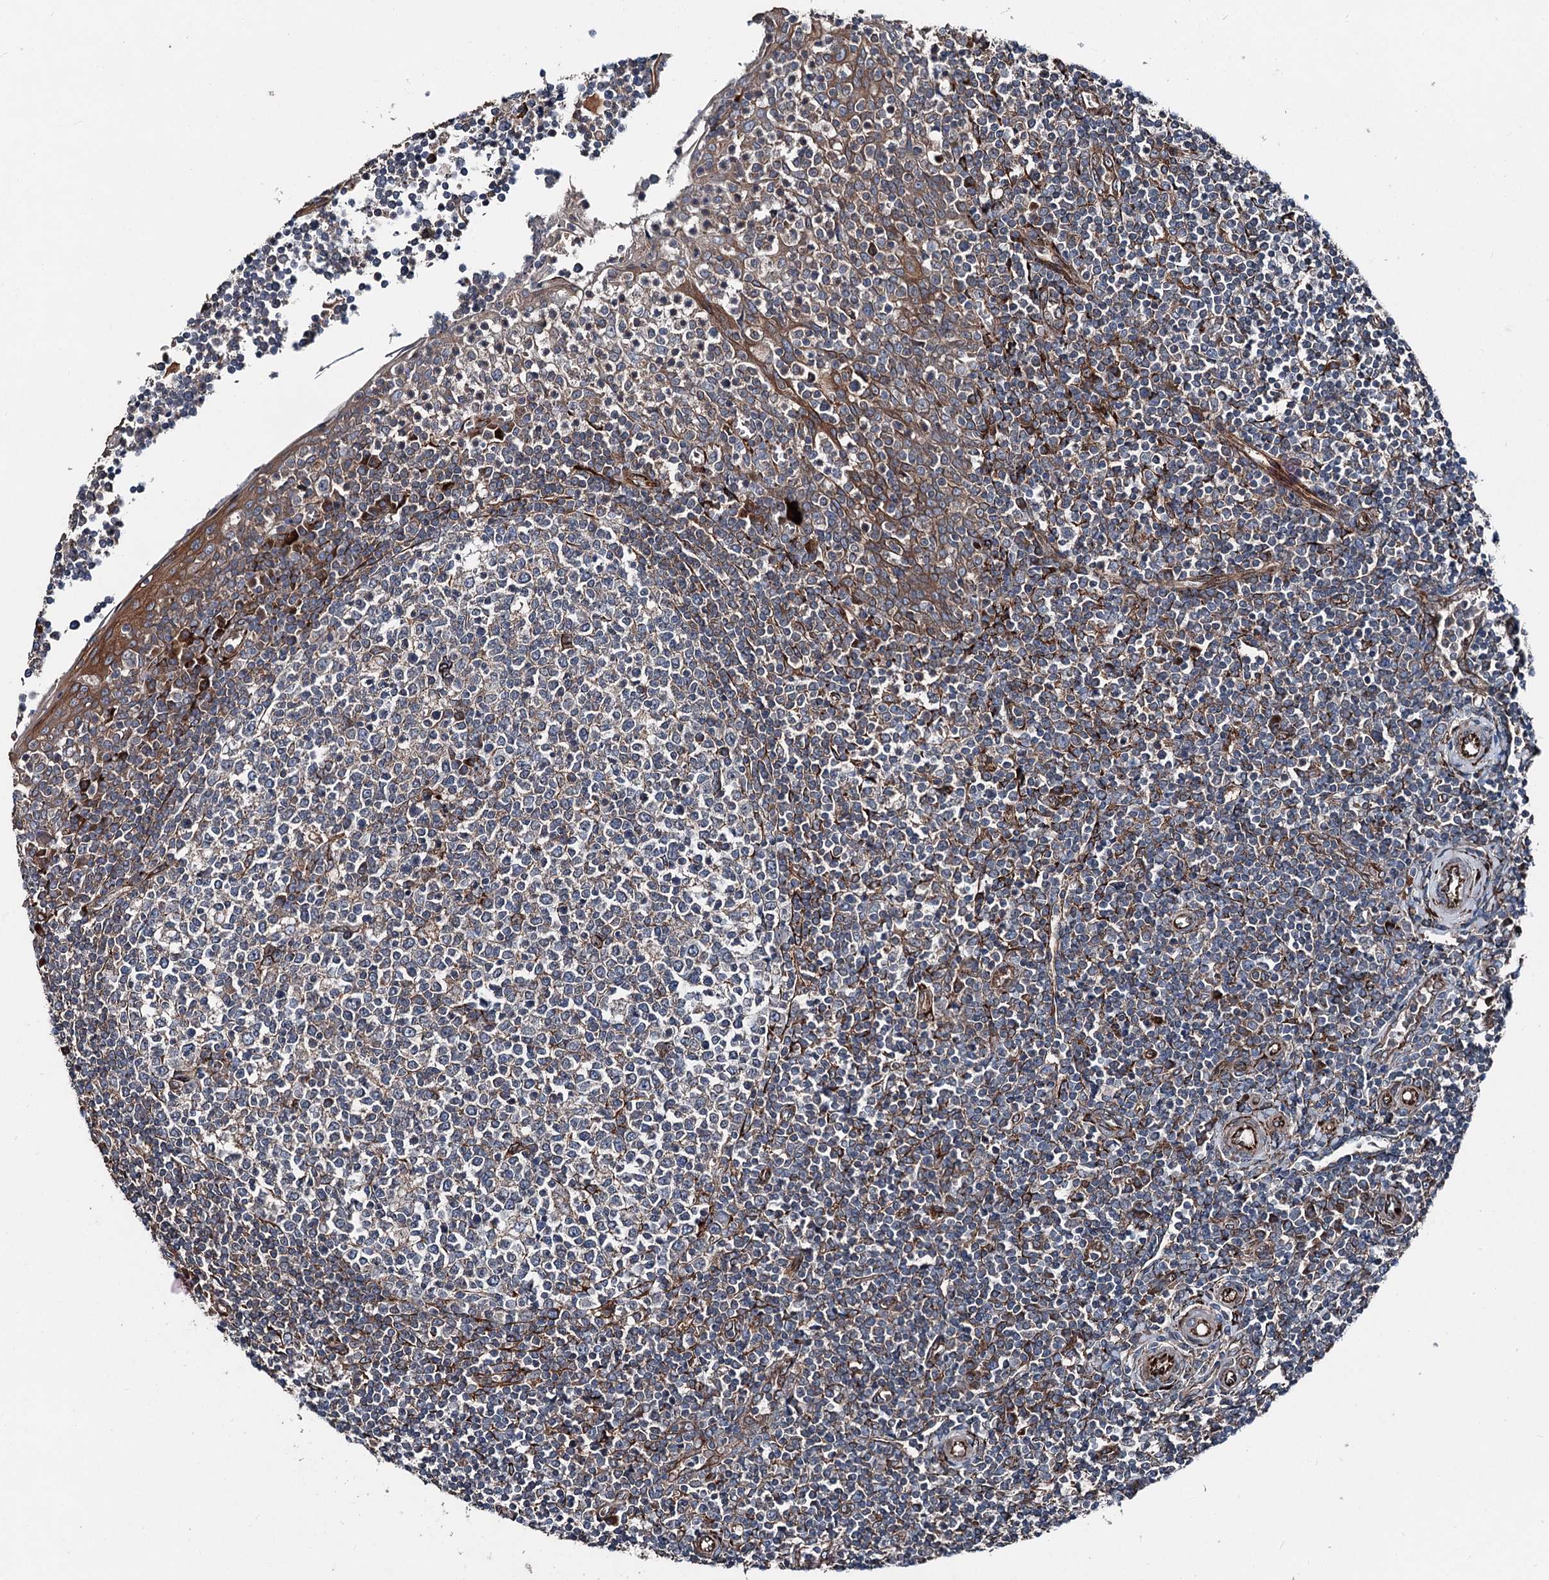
{"staining": {"intensity": "moderate", "quantity": "25%-75%", "location": "cytoplasmic/membranous"}, "tissue": "tonsil", "cell_type": "Germinal center cells", "image_type": "normal", "snomed": [{"axis": "morphology", "description": "Normal tissue, NOS"}, {"axis": "topography", "description": "Tonsil"}], "caption": "Germinal center cells demonstrate medium levels of moderate cytoplasmic/membranous staining in about 25%-75% of cells in unremarkable tonsil.", "gene": "DDIAS", "patient": {"sex": "female", "age": 19}}